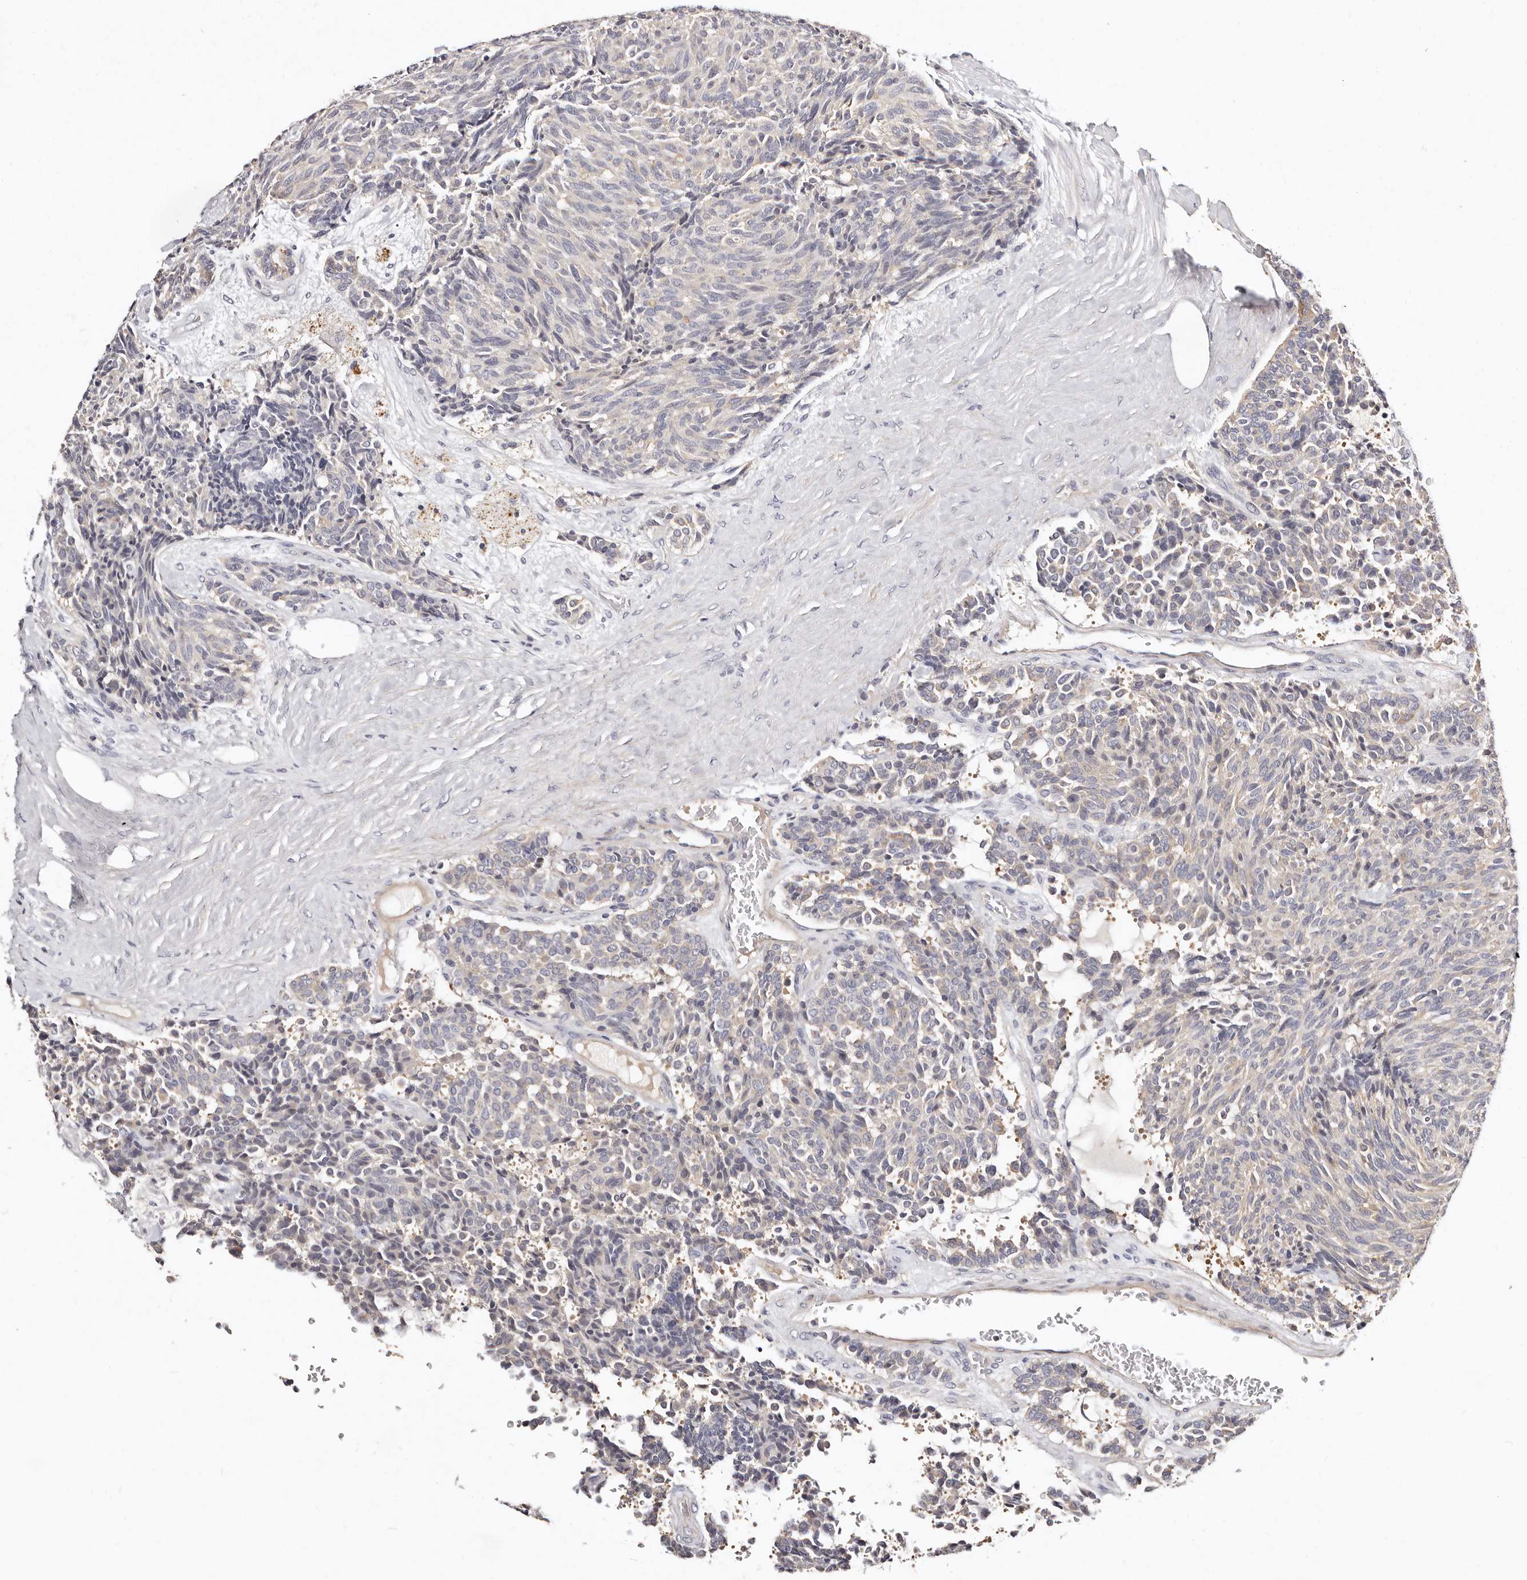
{"staining": {"intensity": "negative", "quantity": "none", "location": "none"}, "tissue": "carcinoid", "cell_type": "Tumor cells", "image_type": "cancer", "snomed": [{"axis": "morphology", "description": "Carcinoid, malignant, NOS"}, {"axis": "topography", "description": "Pancreas"}], "caption": "A photomicrograph of malignant carcinoid stained for a protein shows no brown staining in tumor cells.", "gene": "MRPS33", "patient": {"sex": "female", "age": 54}}